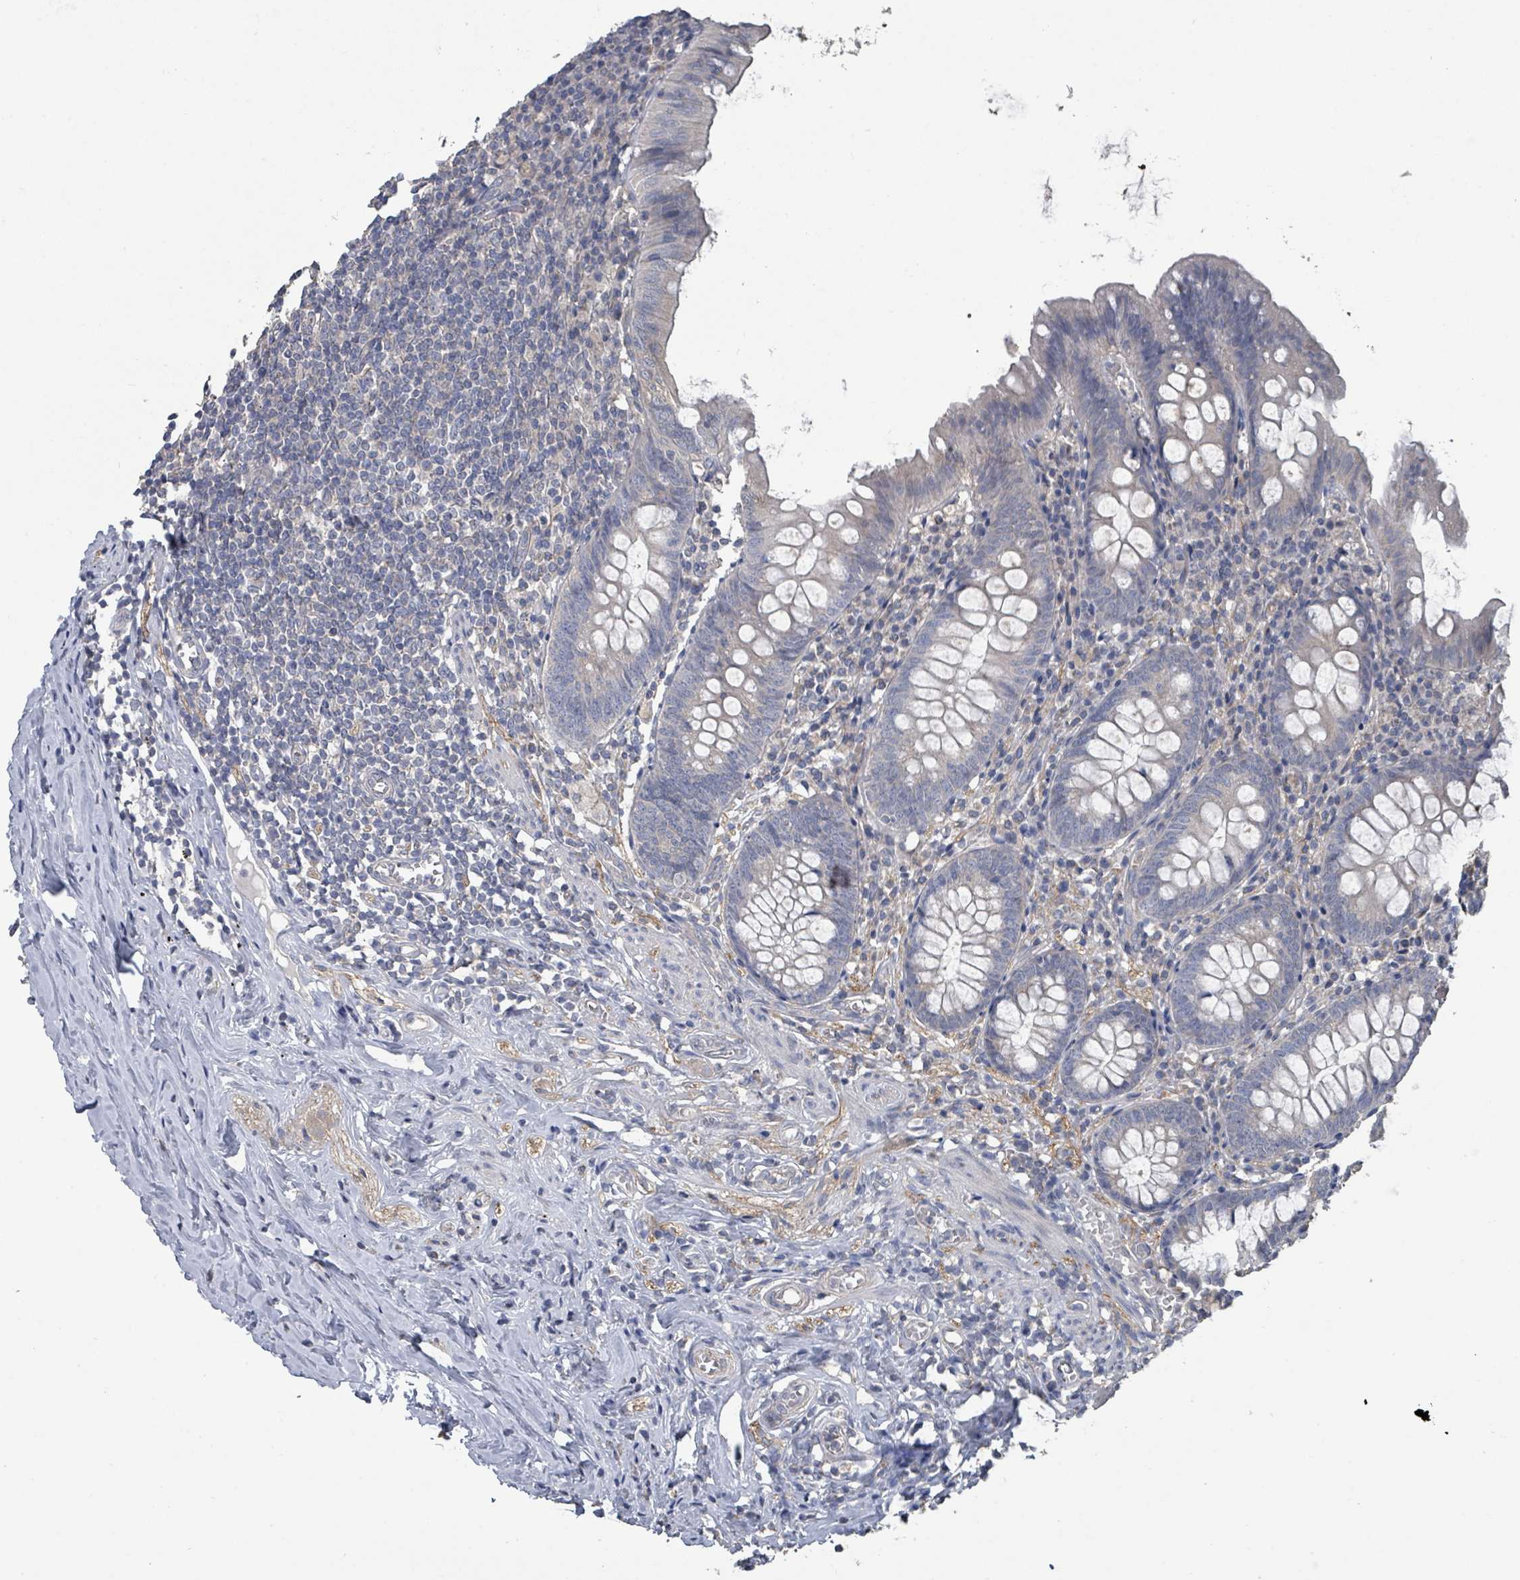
{"staining": {"intensity": "negative", "quantity": "none", "location": "none"}, "tissue": "appendix", "cell_type": "Glandular cells", "image_type": "normal", "snomed": [{"axis": "morphology", "description": "Normal tissue, NOS"}, {"axis": "topography", "description": "Appendix"}], "caption": "Normal appendix was stained to show a protein in brown. There is no significant expression in glandular cells. (DAB immunohistochemistry (IHC), high magnification).", "gene": "SLC9A7", "patient": {"sex": "female", "age": 51}}